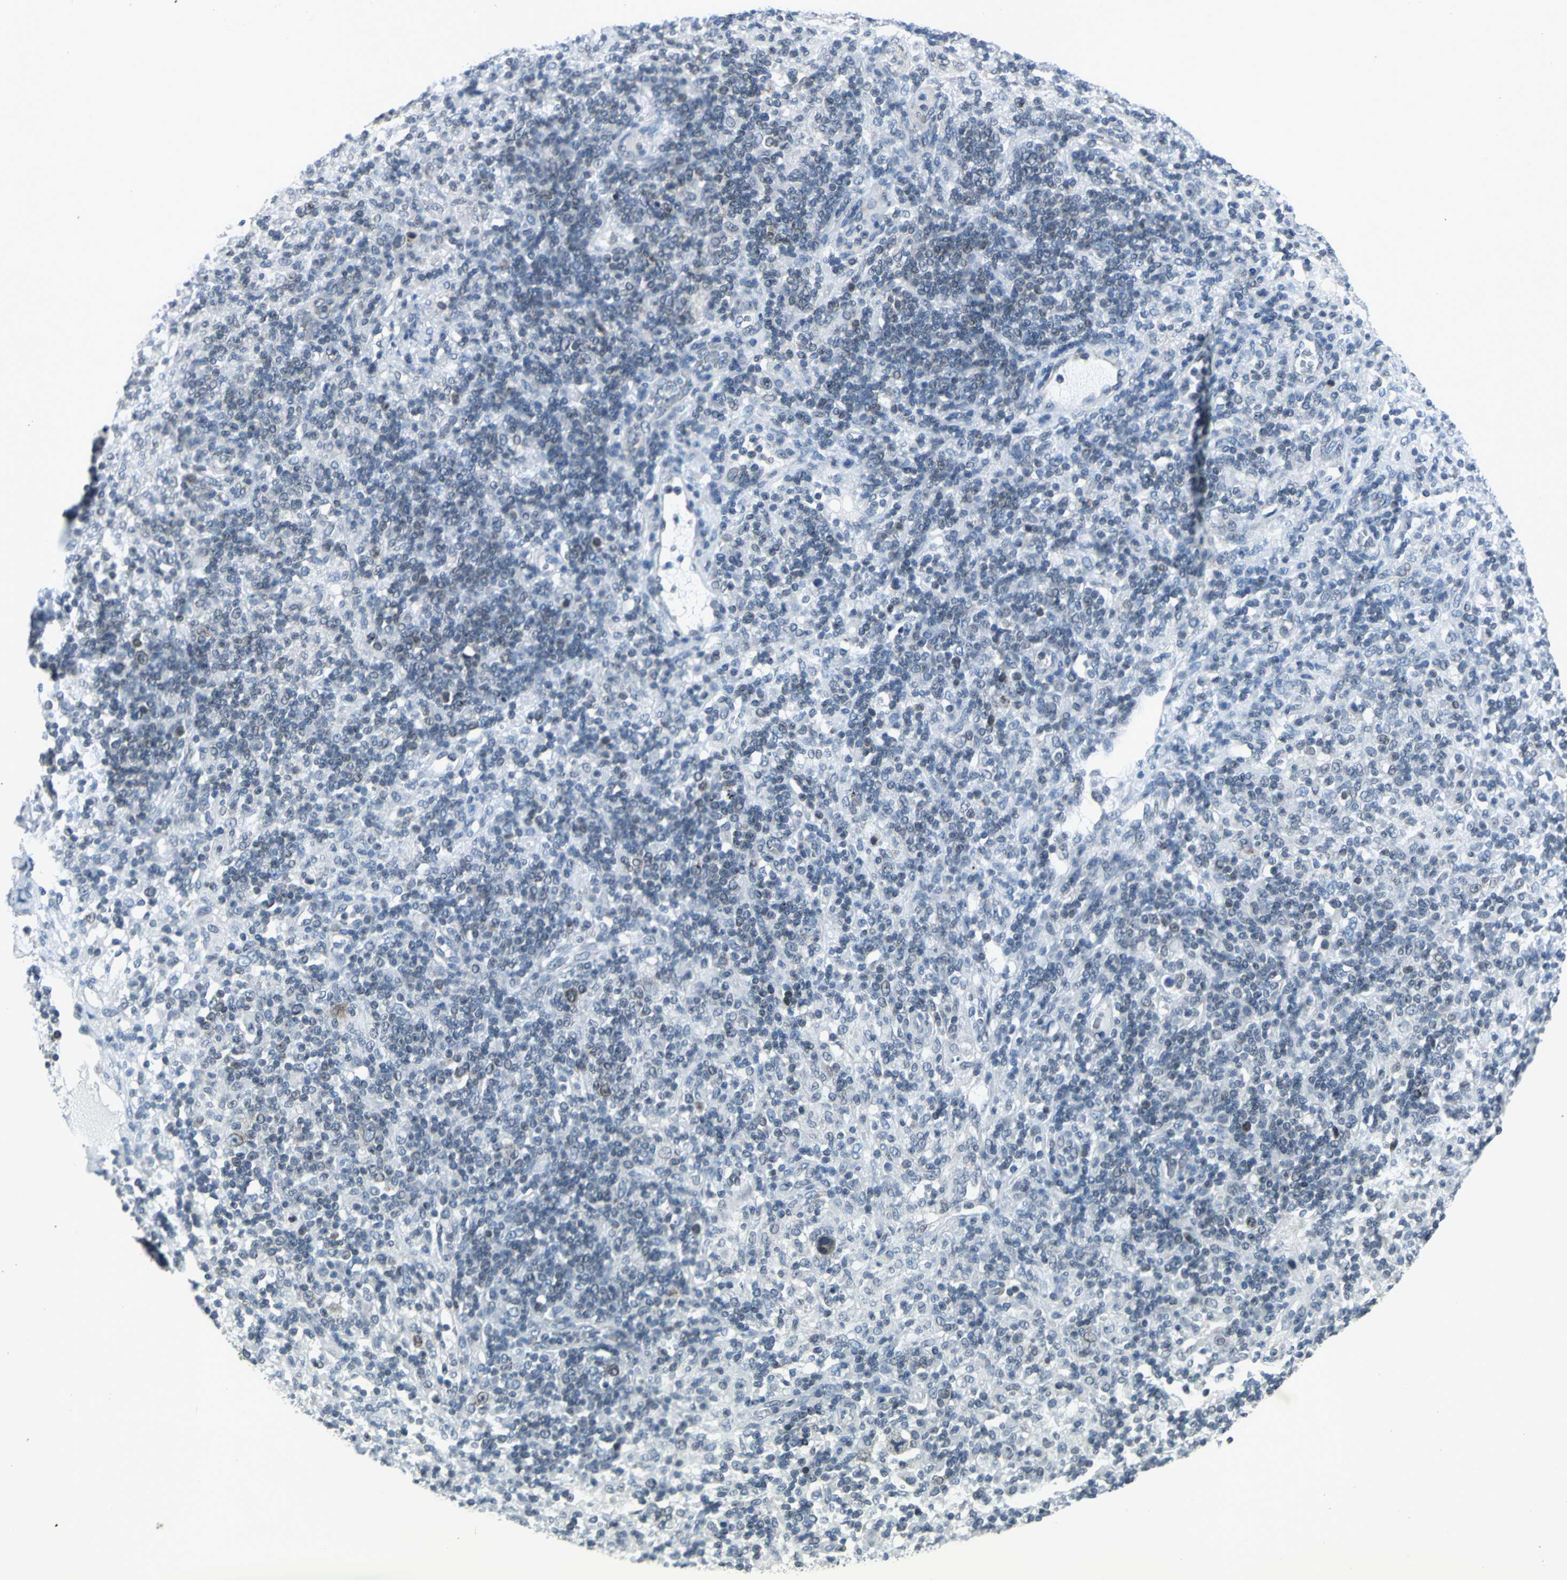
{"staining": {"intensity": "negative", "quantity": "none", "location": "none"}, "tissue": "lymphoma", "cell_type": "Tumor cells", "image_type": "cancer", "snomed": [{"axis": "morphology", "description": "Hodgkin's disease, NOS"}, {"axis": "topography", "description": "Lymph node"}], "caption": "Immunohistochemistry (IHC) photomicrograph of neoplastic tissue: Hodgkin's disease stained with DAB (3,3'-diaminobenzidine) reveals no significant protein positivity in tumor cells.", "gene": "SNUPN", "patient": {"sex": "male", "age": 70}}